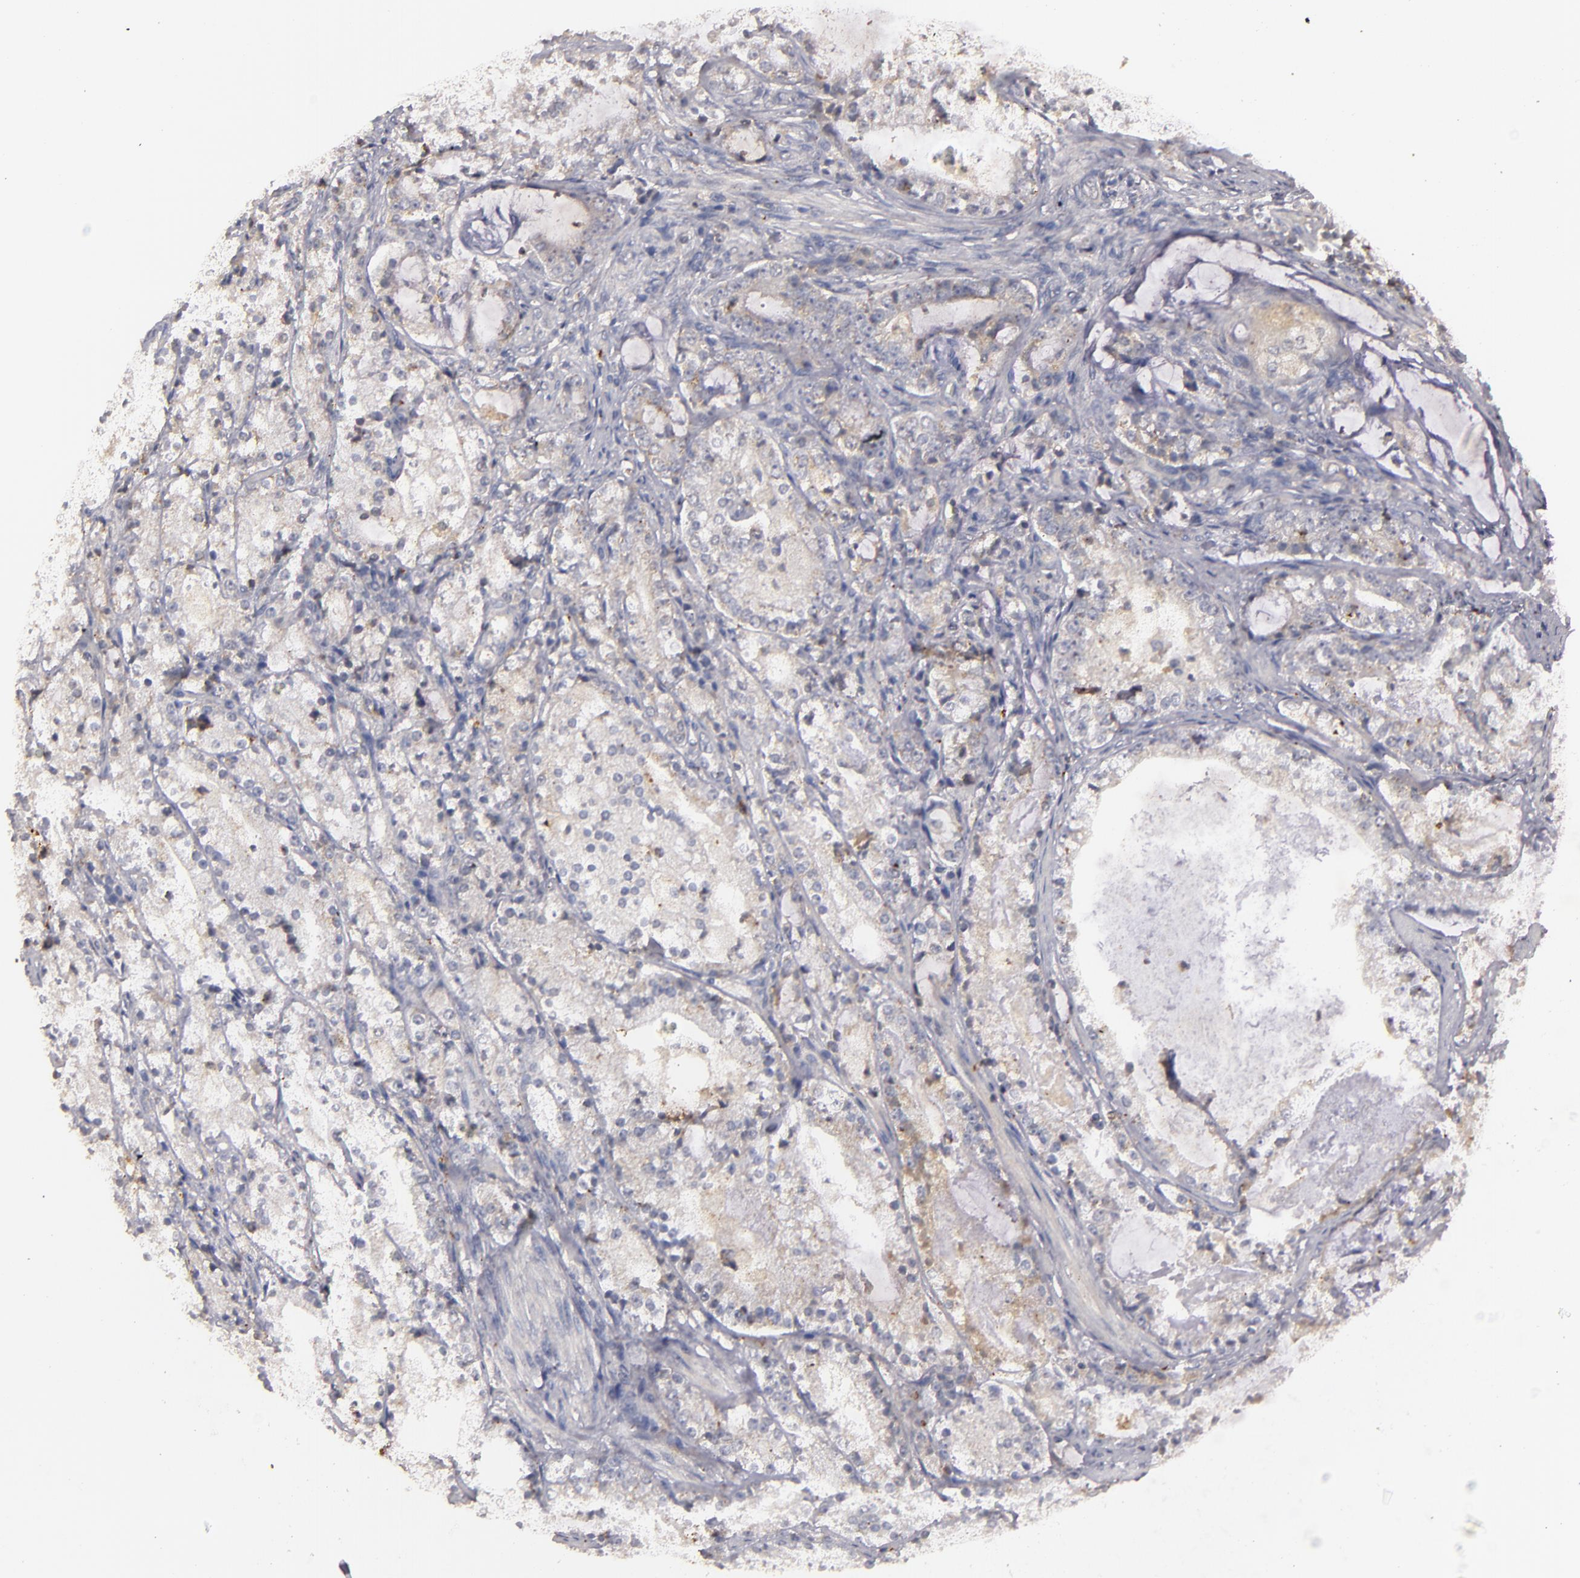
{"staining": {"intensity": "negative", "quantity": "none", "location": "none"}, "tissue": "prostate cancer", "cell_type": "Tumor cells", "image_type": "cancer", "snomed": [{"axis": "morphology", "description": "Adenocarcinoma, High grade"}, {"axis": "topography", "description": "Prostate"}], "caption": "There is no significant positivity in tumor cells of prostate cancer (high-grade adenocarcinoma).", "gene": "MBL2", "patient": {"sex": "male", "age": 63}}